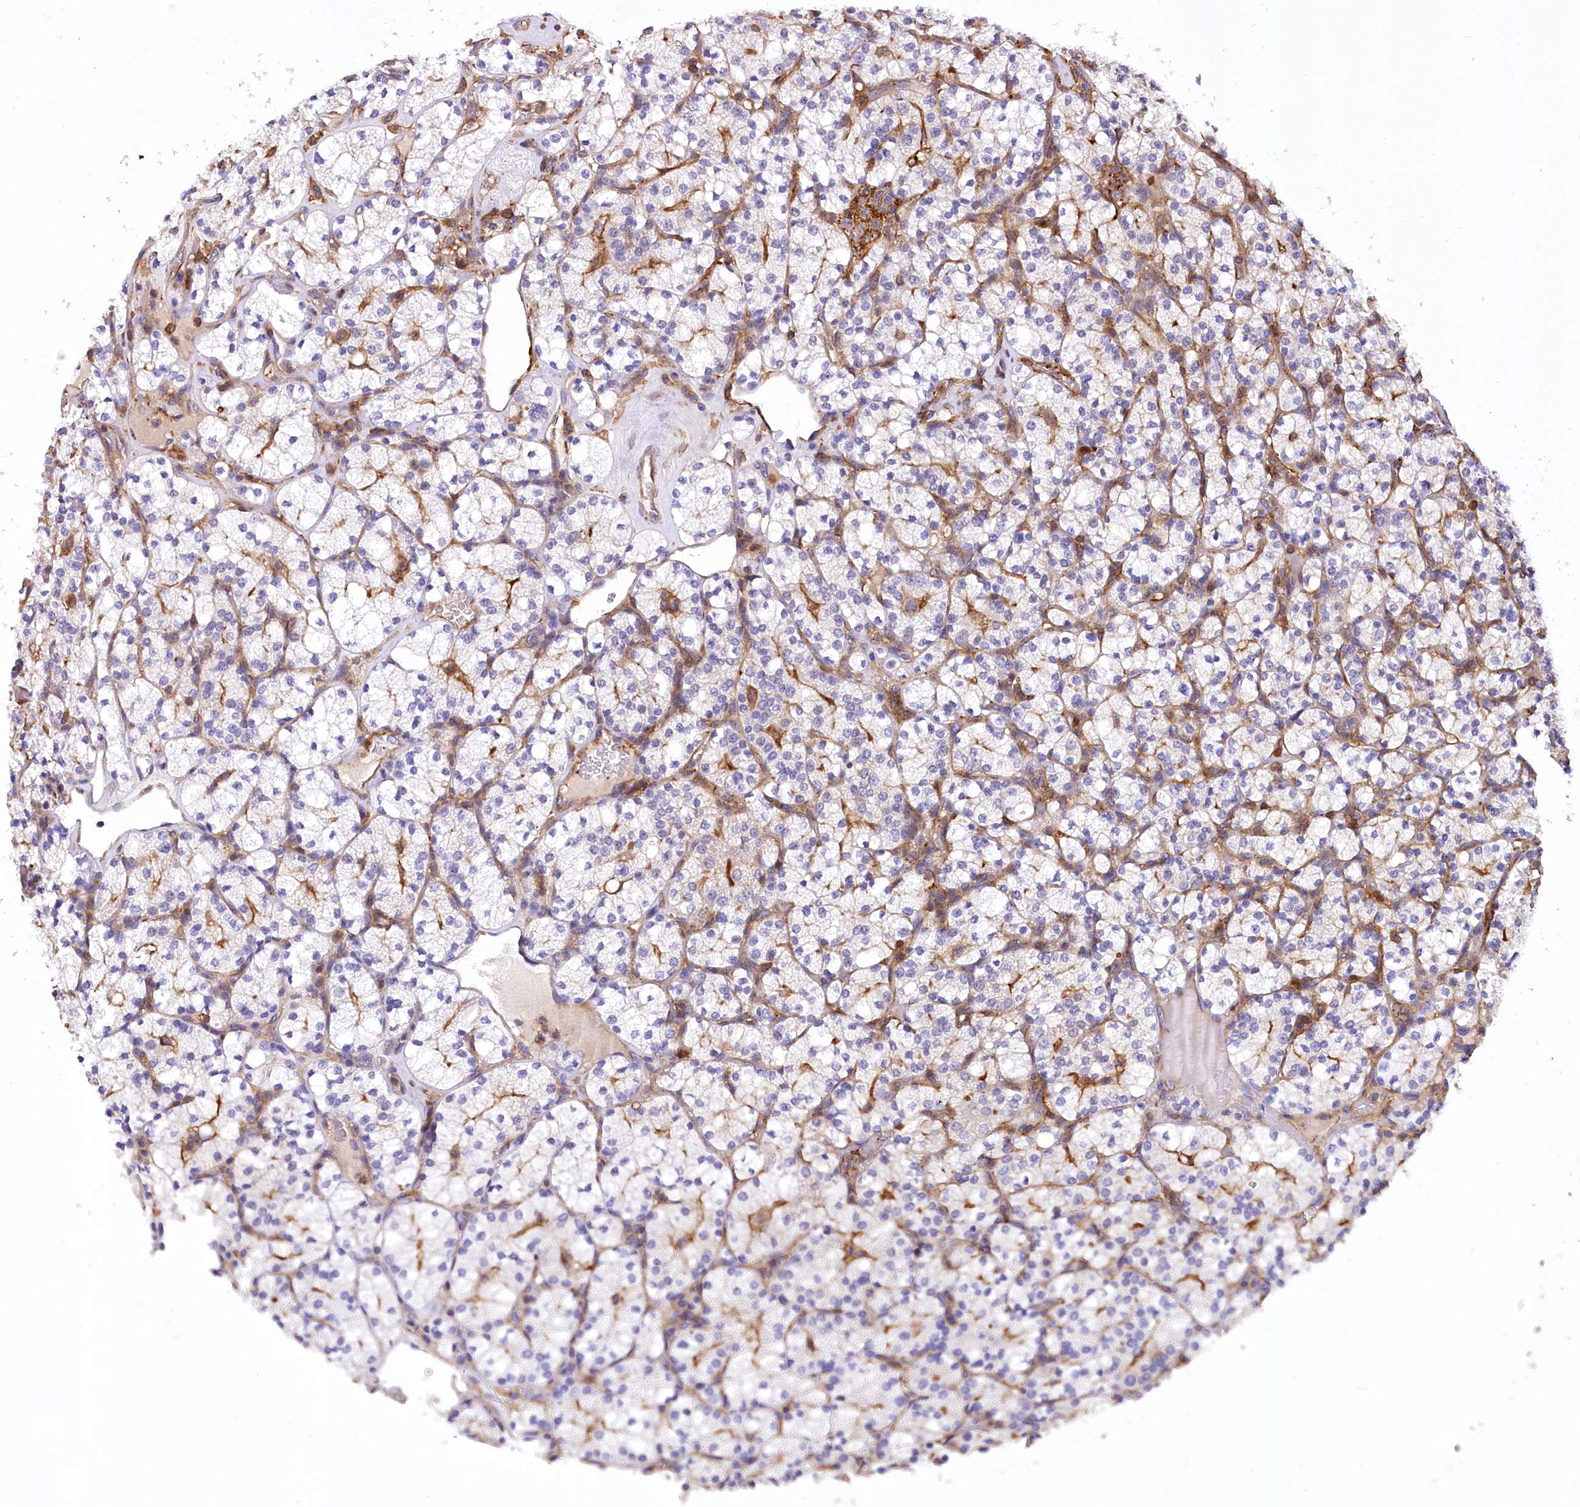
{"staining": {"intensity": "negative", "quantity": "none", "location": "none"}, "tissue": "renal cancer", "cell_type": "Tumor cells", "image_type": "cancer", "snomed": [{"axis": "morphology", "description": "Adenocarcinoma, NOS"}, {"axis": "topography", "description": "Kidney"}], "caption": "Immunohistochemistry (IHC) image of neoplastic tissue: adenocarcinoma (renal) stained with DAB (3,3'-diaminobenzidine) shows no significant protein positivity in tumor cells.", "gene": "DPP3", "patient": {"sex": "male", "age": 77}}